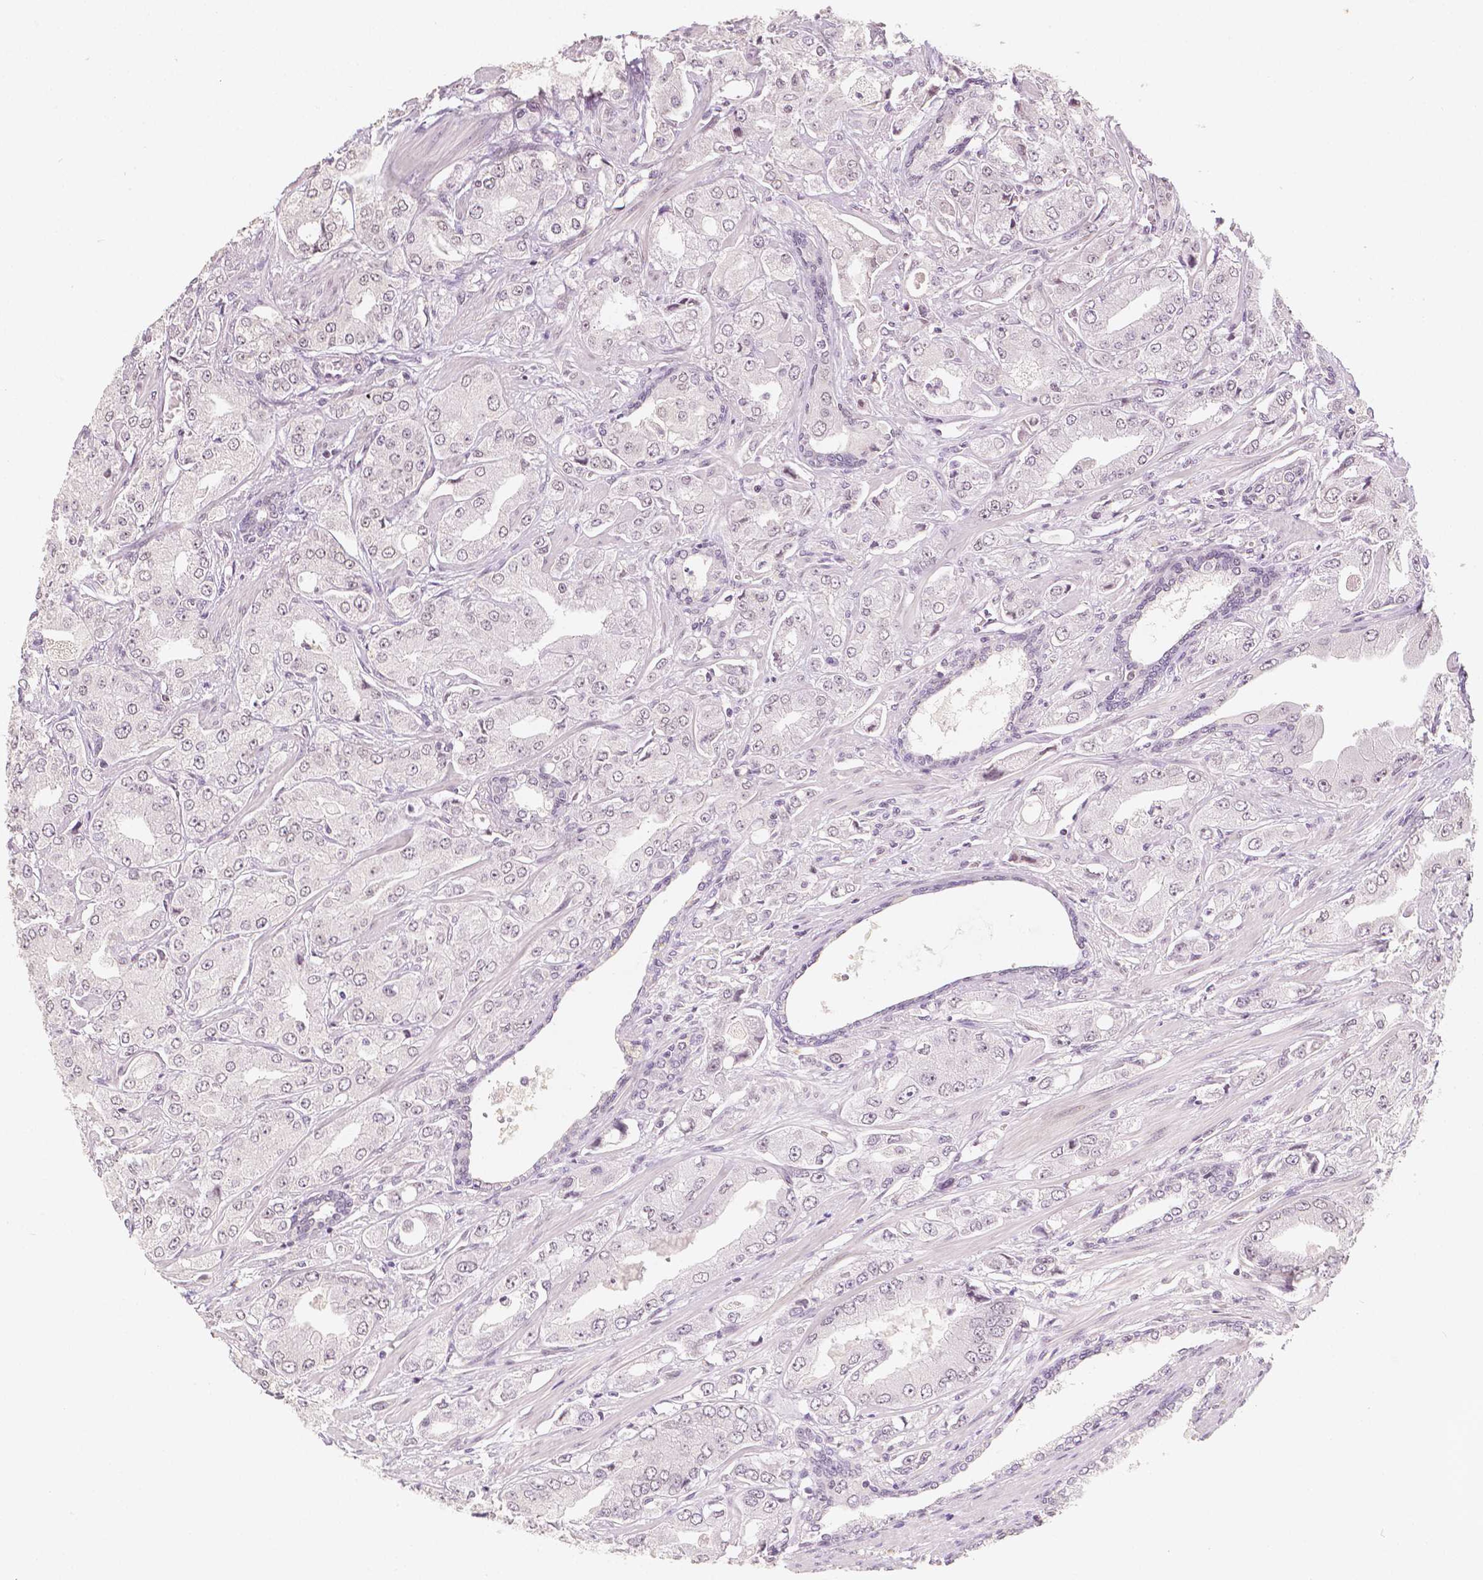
{"staining": {"intensity": "negative", "quantity": "none", "location": "none"}, "tissue": "prostate cancer", "cell_type": "Tumor cells", "image_type": "cancer", "snomed": [{"axis": "morphology", "description": "Adenocarcinoma, Low grade"}, {"axis": "topography", "description": "Prostate"}], "caption": "This image is of adenocarcinoma (low-grade) (prostate) stained with IHC to label a protein in brown with the nuclei are counter-stained blue. There is no expression in tumor cells.", "gene": "KDM5B", "patient": {"sex": "male", "age": 60}}